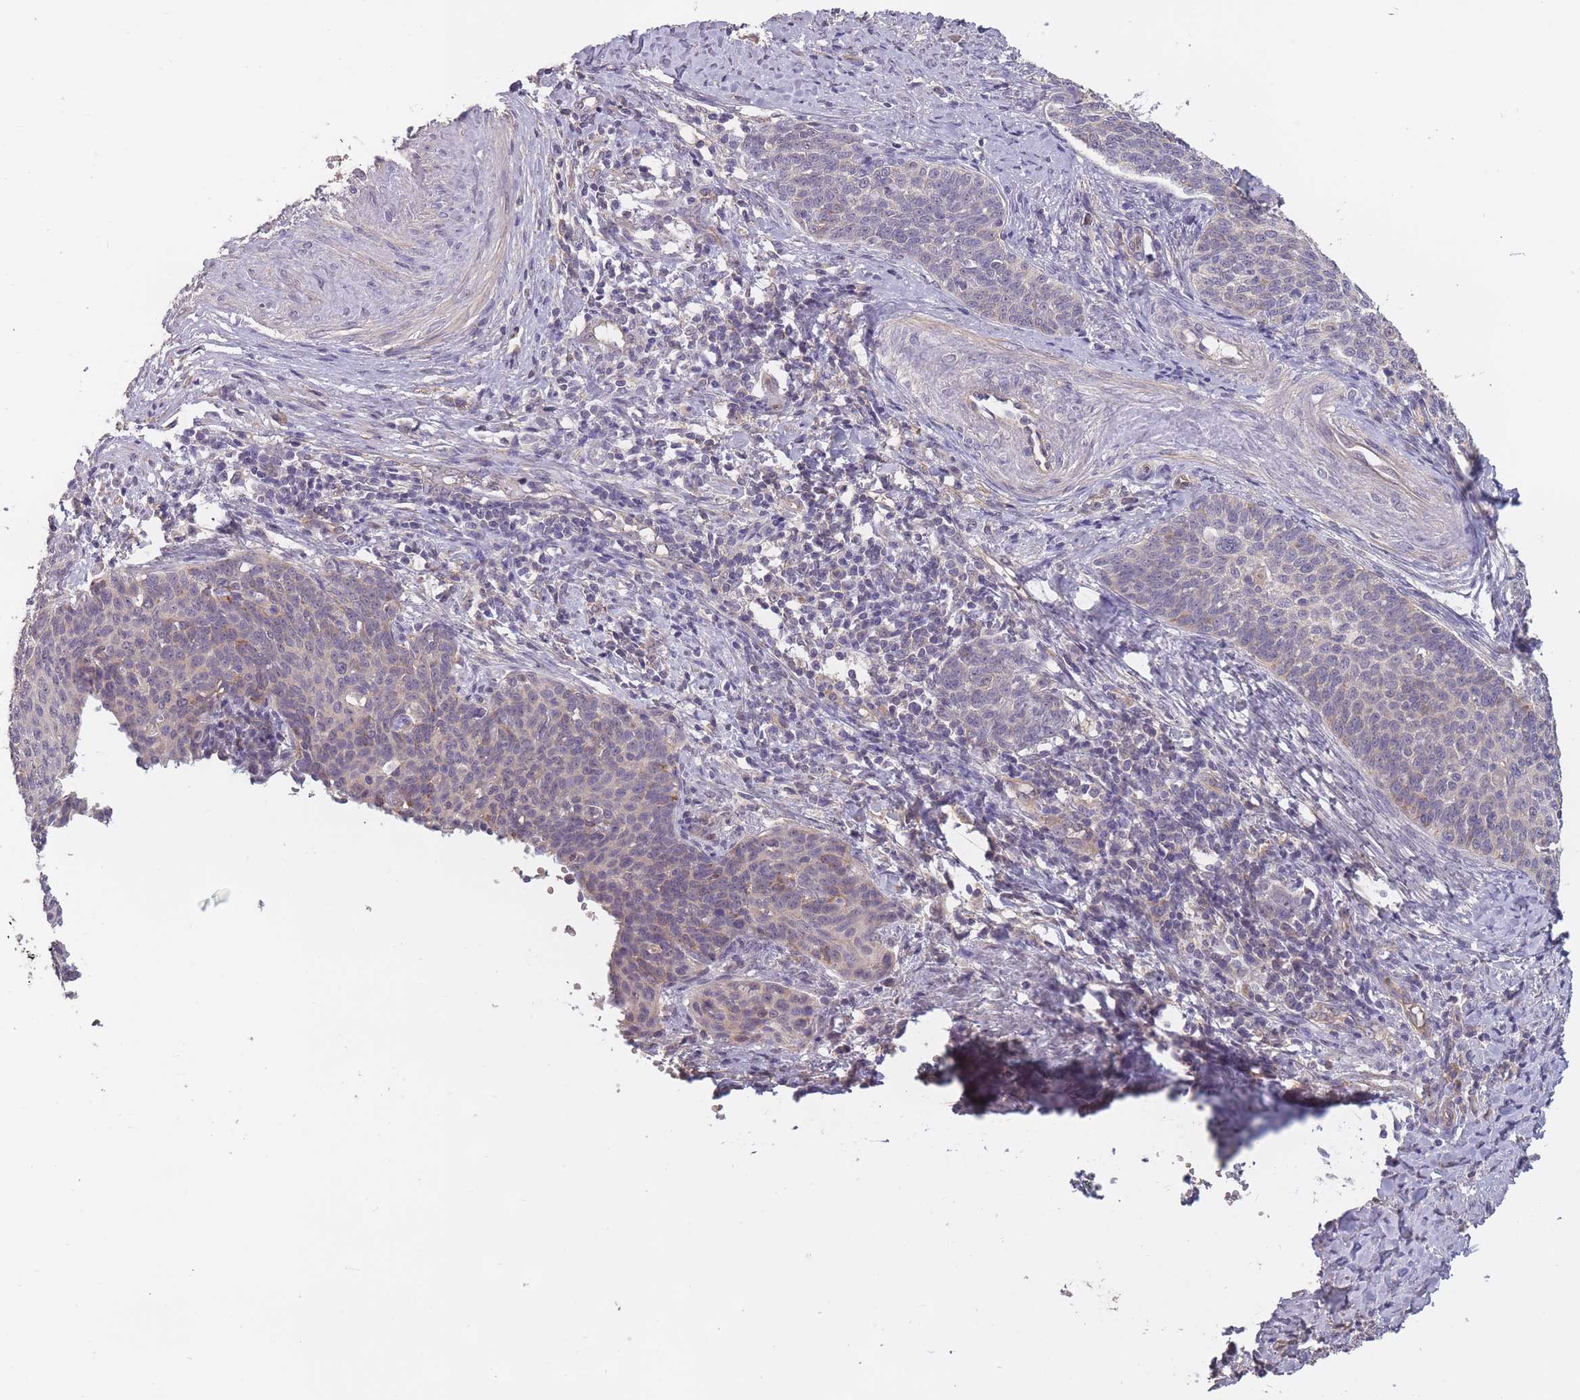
{"staining": {"intensity": "weak", "quantity": "<25%", "location": "cytoplasmic/membranous"}, "tissue": "cervical cancer", "cell_type": "Tumor cells", "image_type": "cancer", "snomed": [{"axis": "morphology", "description": "Squamous cell carcinoma, NOS"}, {"axis": "topography", "description": "Cervix"}], "caption": "IHC photomicrograph of human squamous cell carcinoma (cervical) stained for a protein (brown), which displays no positivity in tumor cells.", "gene": "KIAA1755", "patient": {"sex": "female", "age": 39}}